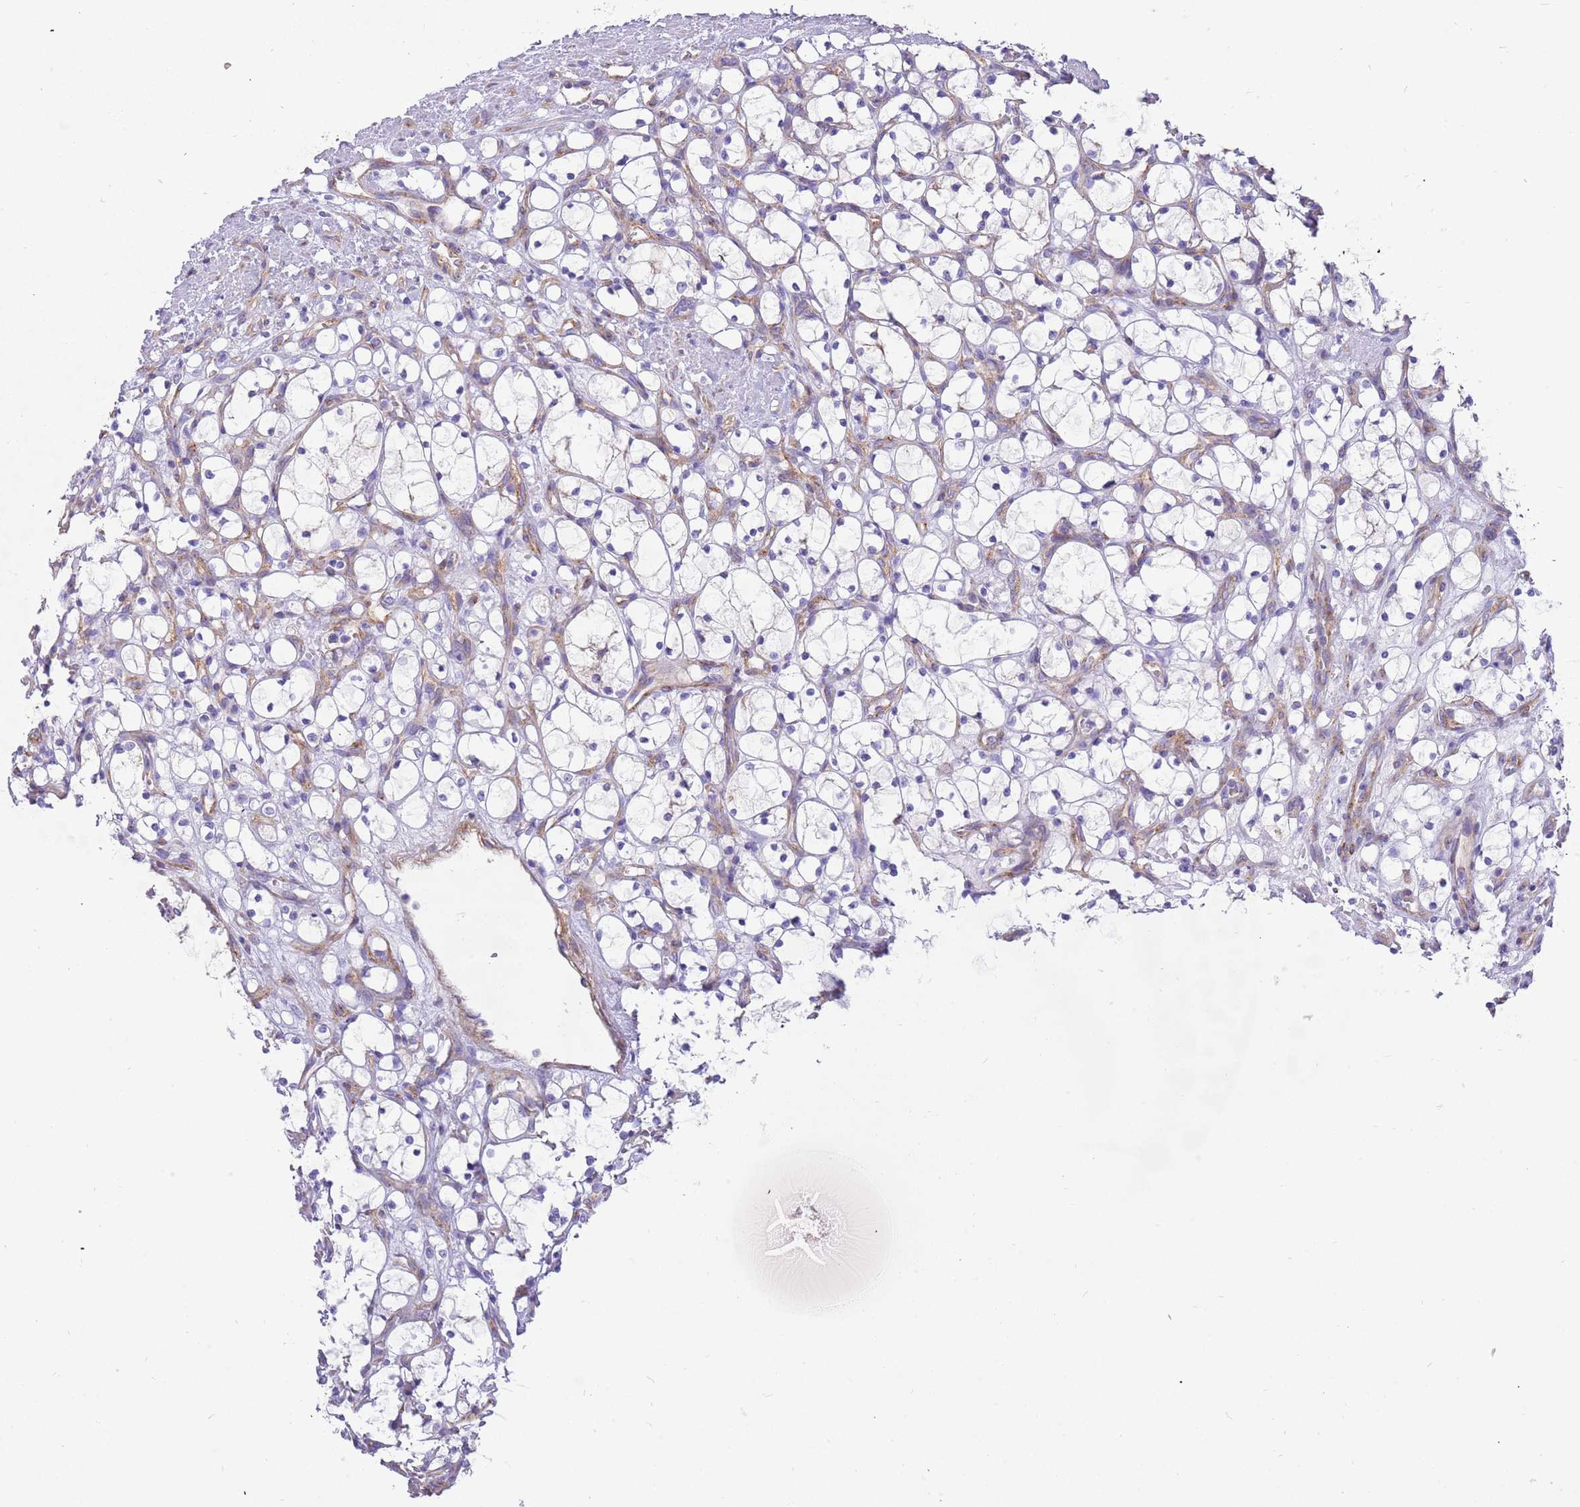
{"staining": {"intensity": "negative", "quantity": "none", "location": "none"}, "tissue": "renal cancer", "cell_type": "Tumor cells", "image_type": "cancer", "snomed": [{"axis": "morphology", "description": "Adenocarcinoma, NOS"}, {"axis": "topography", "description": "Kidney"}], "caption": "High power microscopy histopathology image of an immunohistochemistry (IHC) micrograph of renal cancer (adenocarcinoma), revealing no significant expression in tumor cells.", "gene": "SERINC3", "patient": {"sex": "female", "age": 69}}